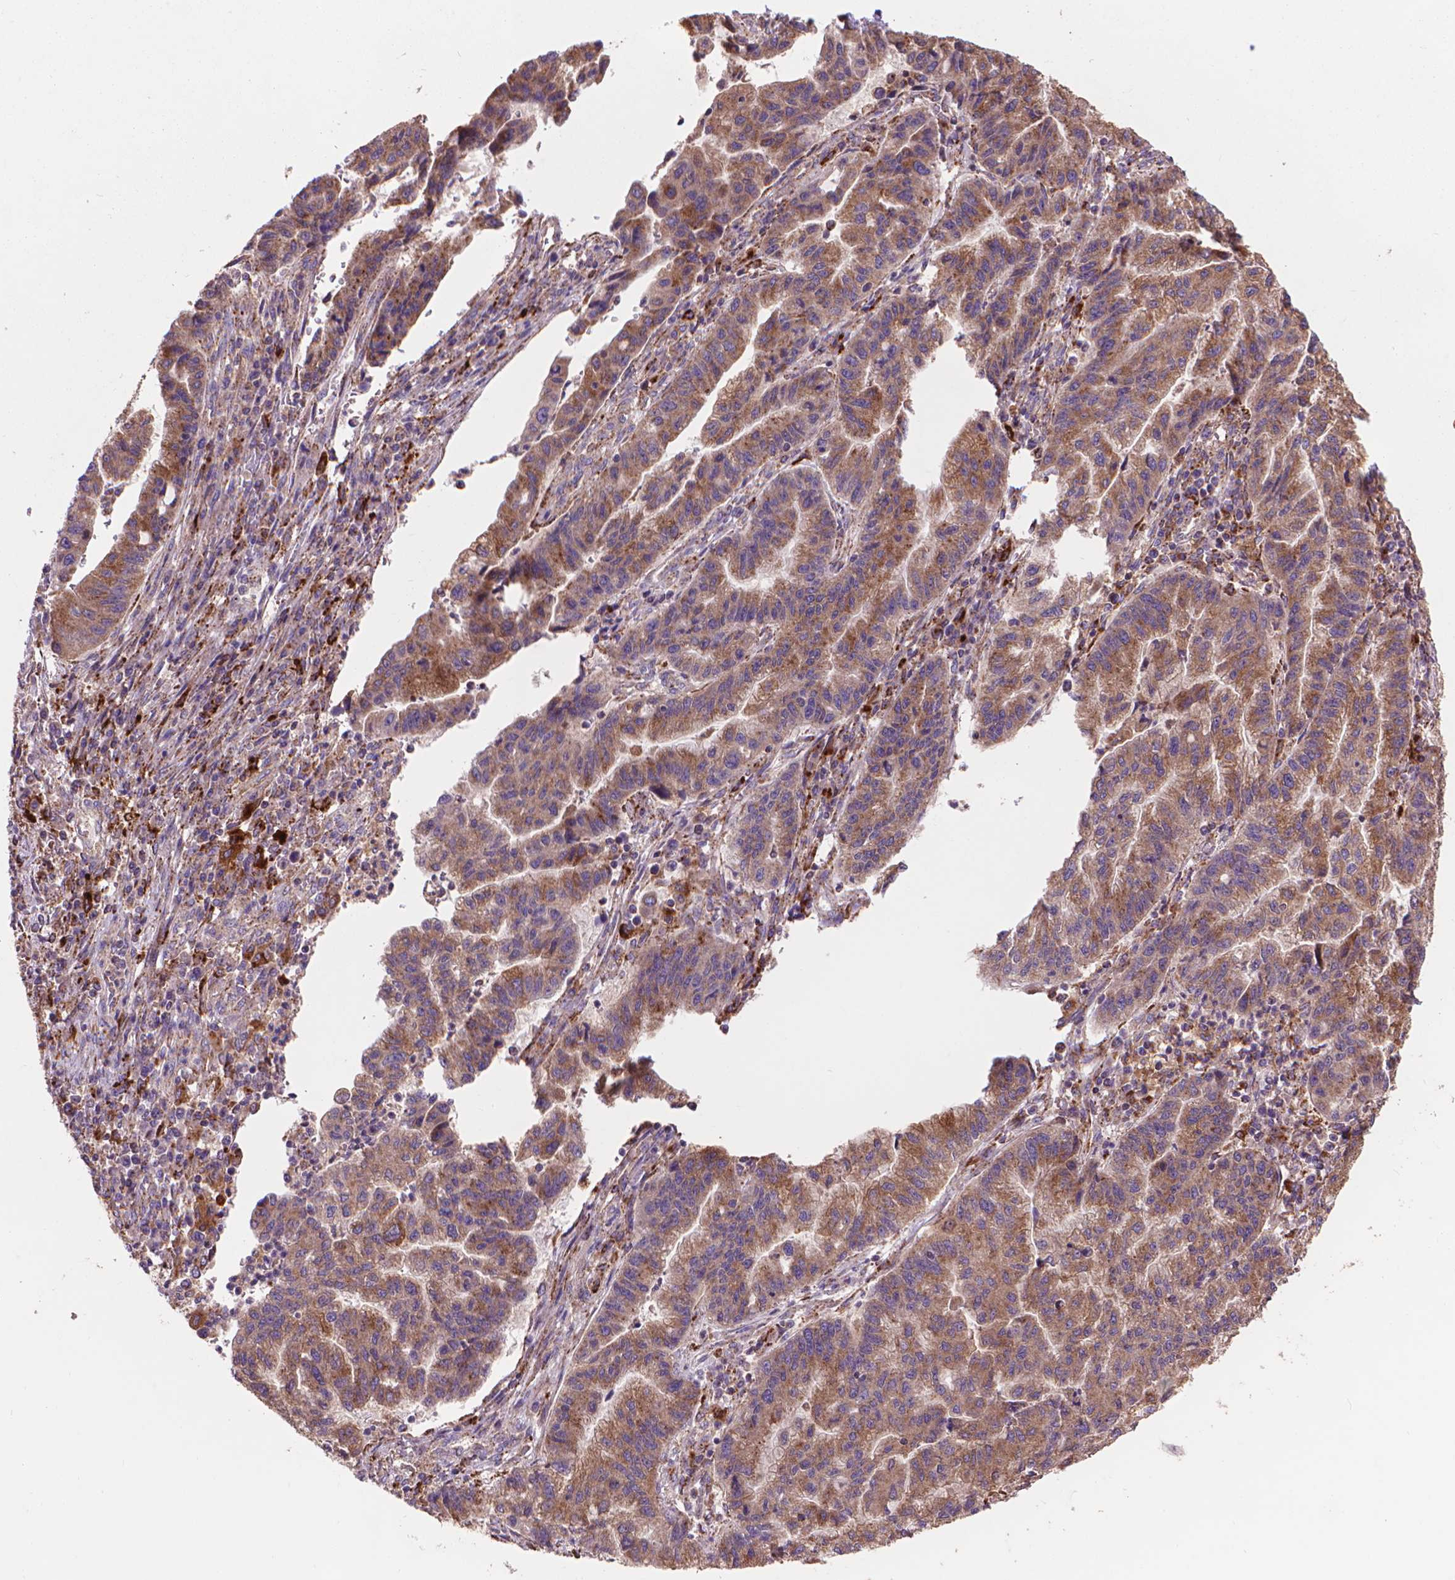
{"staining": {"intensity": "moderate", "quantity": ">75%", "location": "cytoplasmic/membranous"}, "tissue": "stomach cancer", "cell_type": "Tumor cells", "image_type": "cancer", "snomed": [{"axis": "morphology", "description": "Adenocarcinoma, NOS"}, {"axis": "topography", "description": "Stomach"}], "caption": "This photomicrograph exhibits immunohistochemistry staining of stomach cancer (adenocarcinoma), with medium moderate cytoplasmic/membranous staining in approximately >75% of tumor cells.", "gene": "GLB1", "patient": {"sex": "male", "age": 83}}